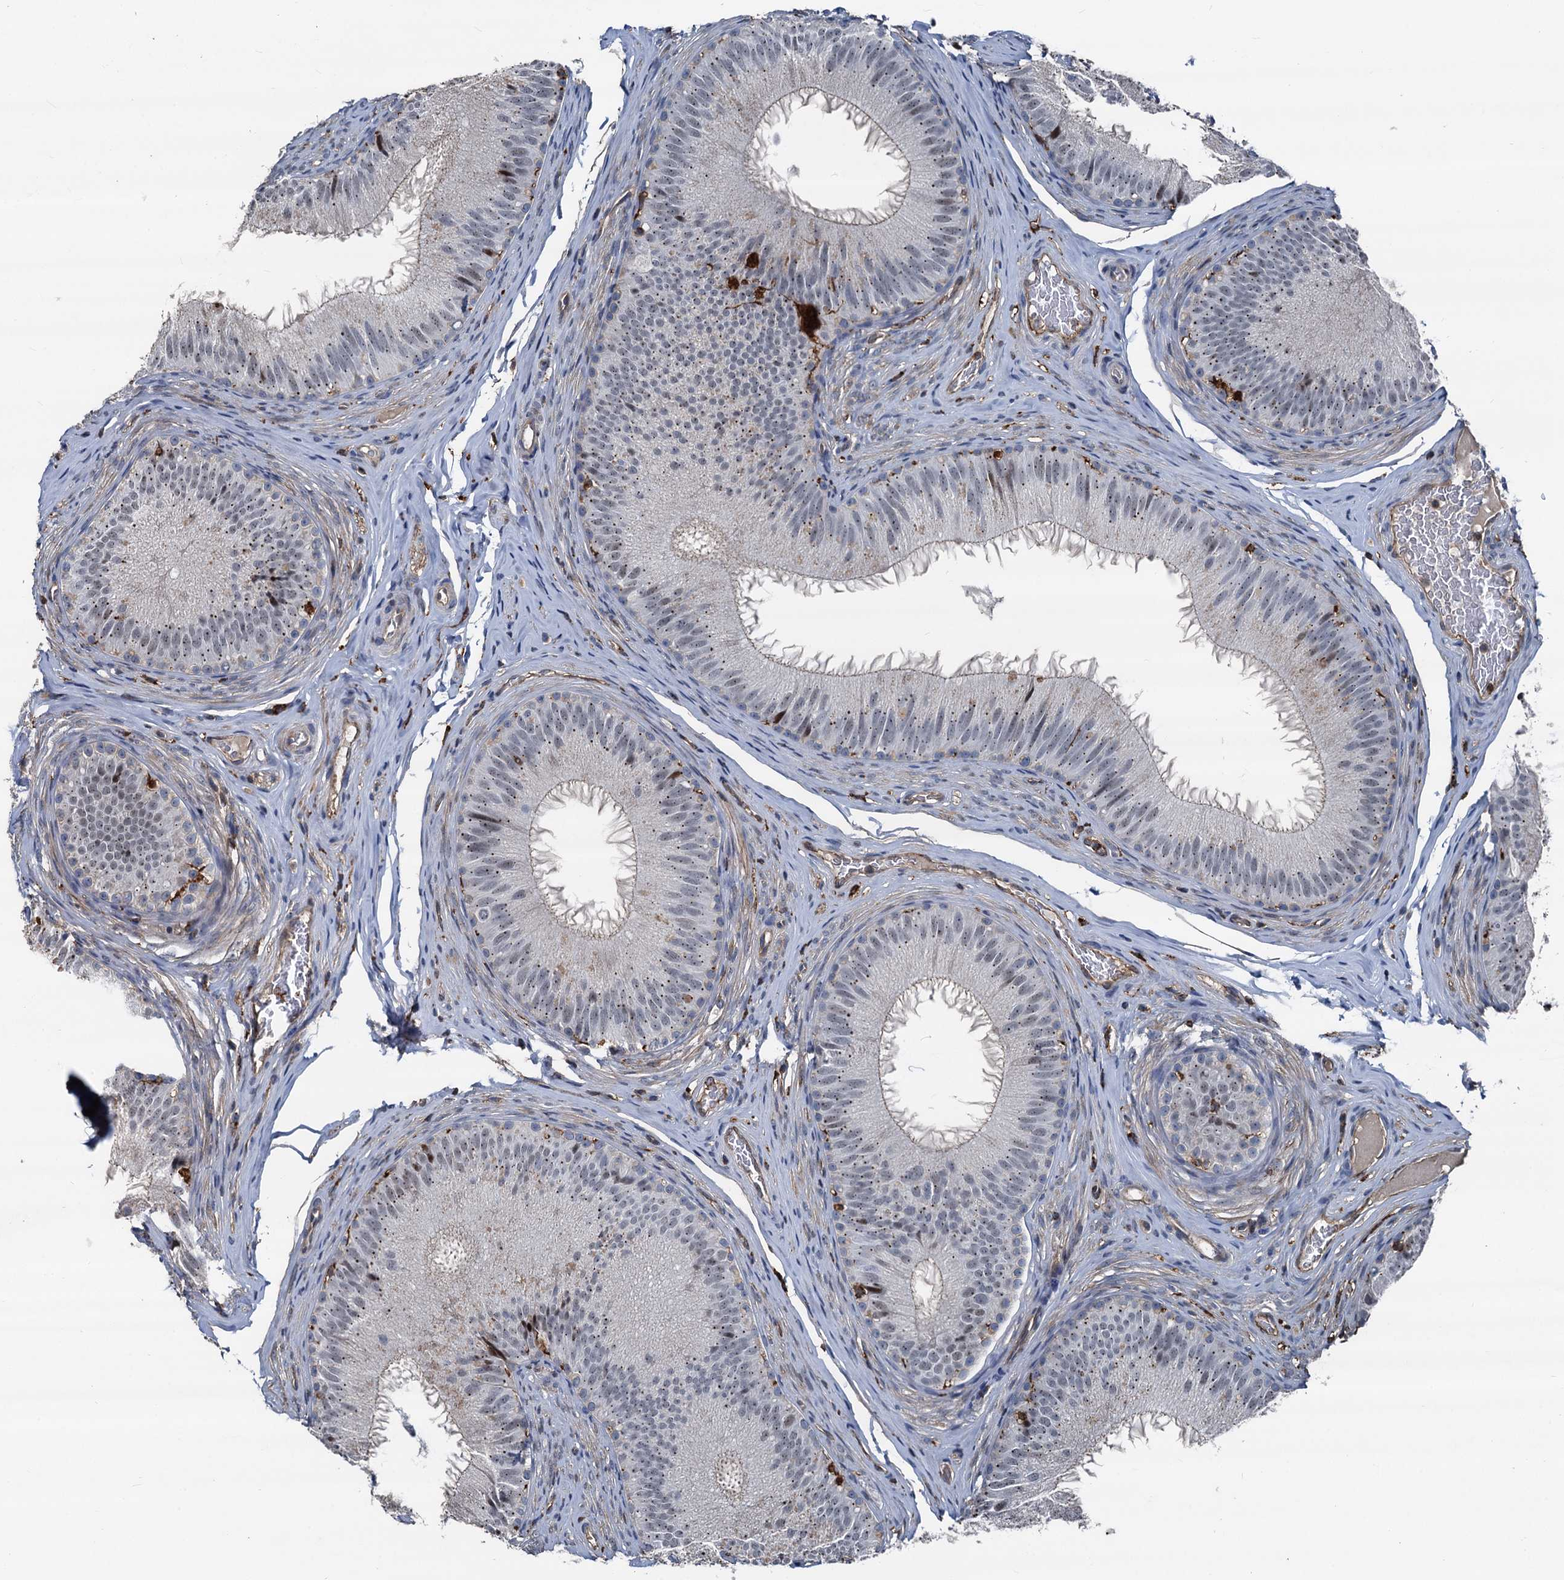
{"staining": {"intensity": "negative", "quantity": "none", "location": "none"}, "tissue": "epididymis", "cell_type": "Glandular cells", "image_type": "normal", "snomed": [{"axis": "morphology", "description": "Normal tissue, NOS"}, {"axis": "topography", "description": "Epididymis"}], "caption": "High magnification brightfield microscopy of normal epididymis stained with DAB (3,3'-diaminobenzidine) (brown) and counterstained with hematoxylin (blue): glandular cells show no significant positivity.", "gene": "PLEKHO2", "patient": {"sex": "male", "age": 34}}